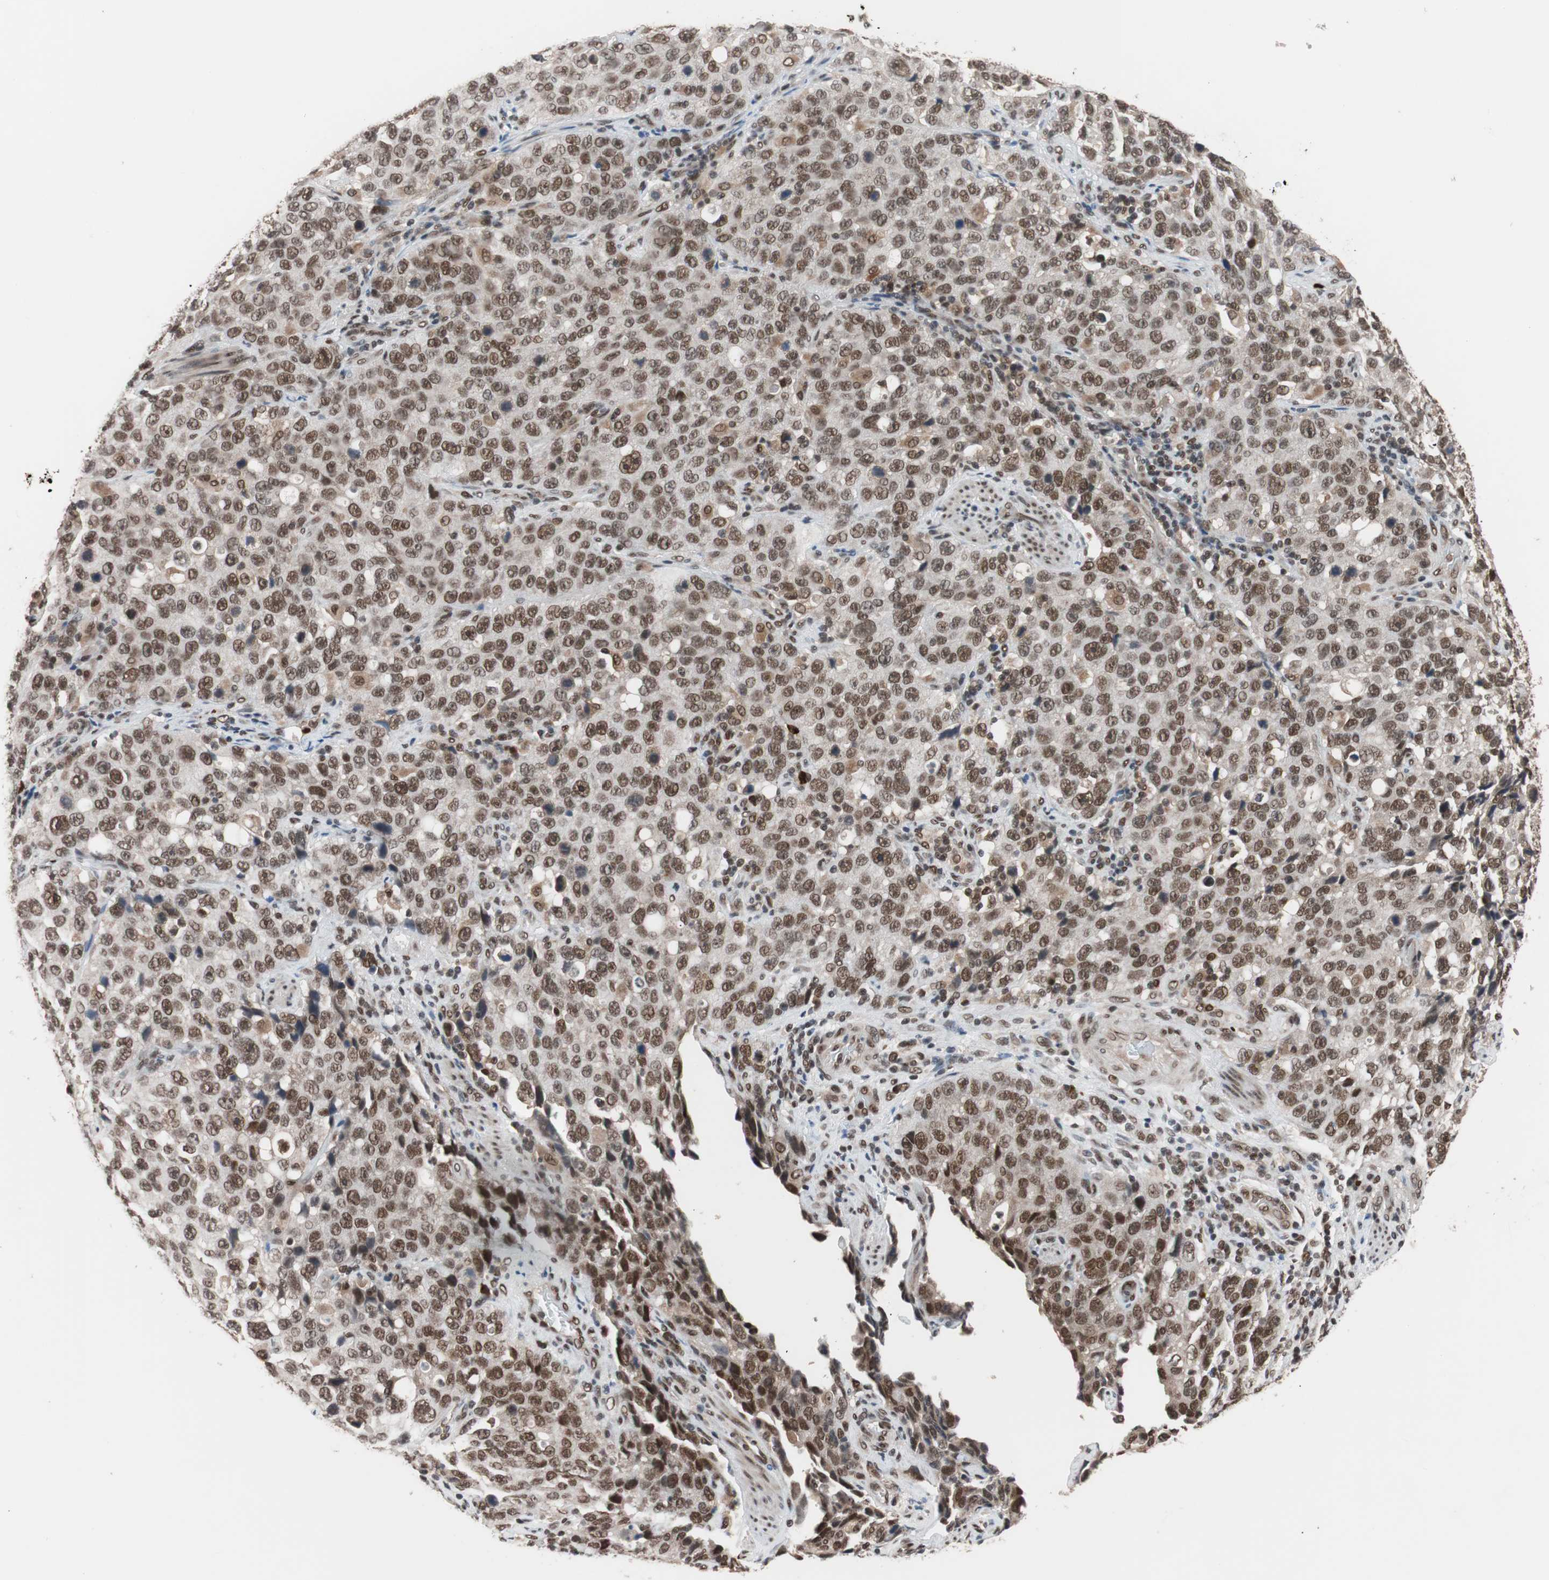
{"staining": {"intensity": "moderate", "quantity": ">75%", "location": "nuclear"}, "tissue": "stomach cancer", "cell_type": "Tumor cells", "image_type": "cancer", "snomed": [{"axis": "morphology", "description": "Normal tissue, NOS"}, {"axis": "morphology", "description": "Adenocarcinoma, NOS"}, {"axis": "topography", "description": "Stomach"}], "caption": "Moderate nuclear positivity for a protein is seen in approximately >75% of tumor cells of adenocarcinoma (stomach) using immunohistochemistry.", "gene": "CHAMP1", "patient": {"sex": "male", "age": 48}}